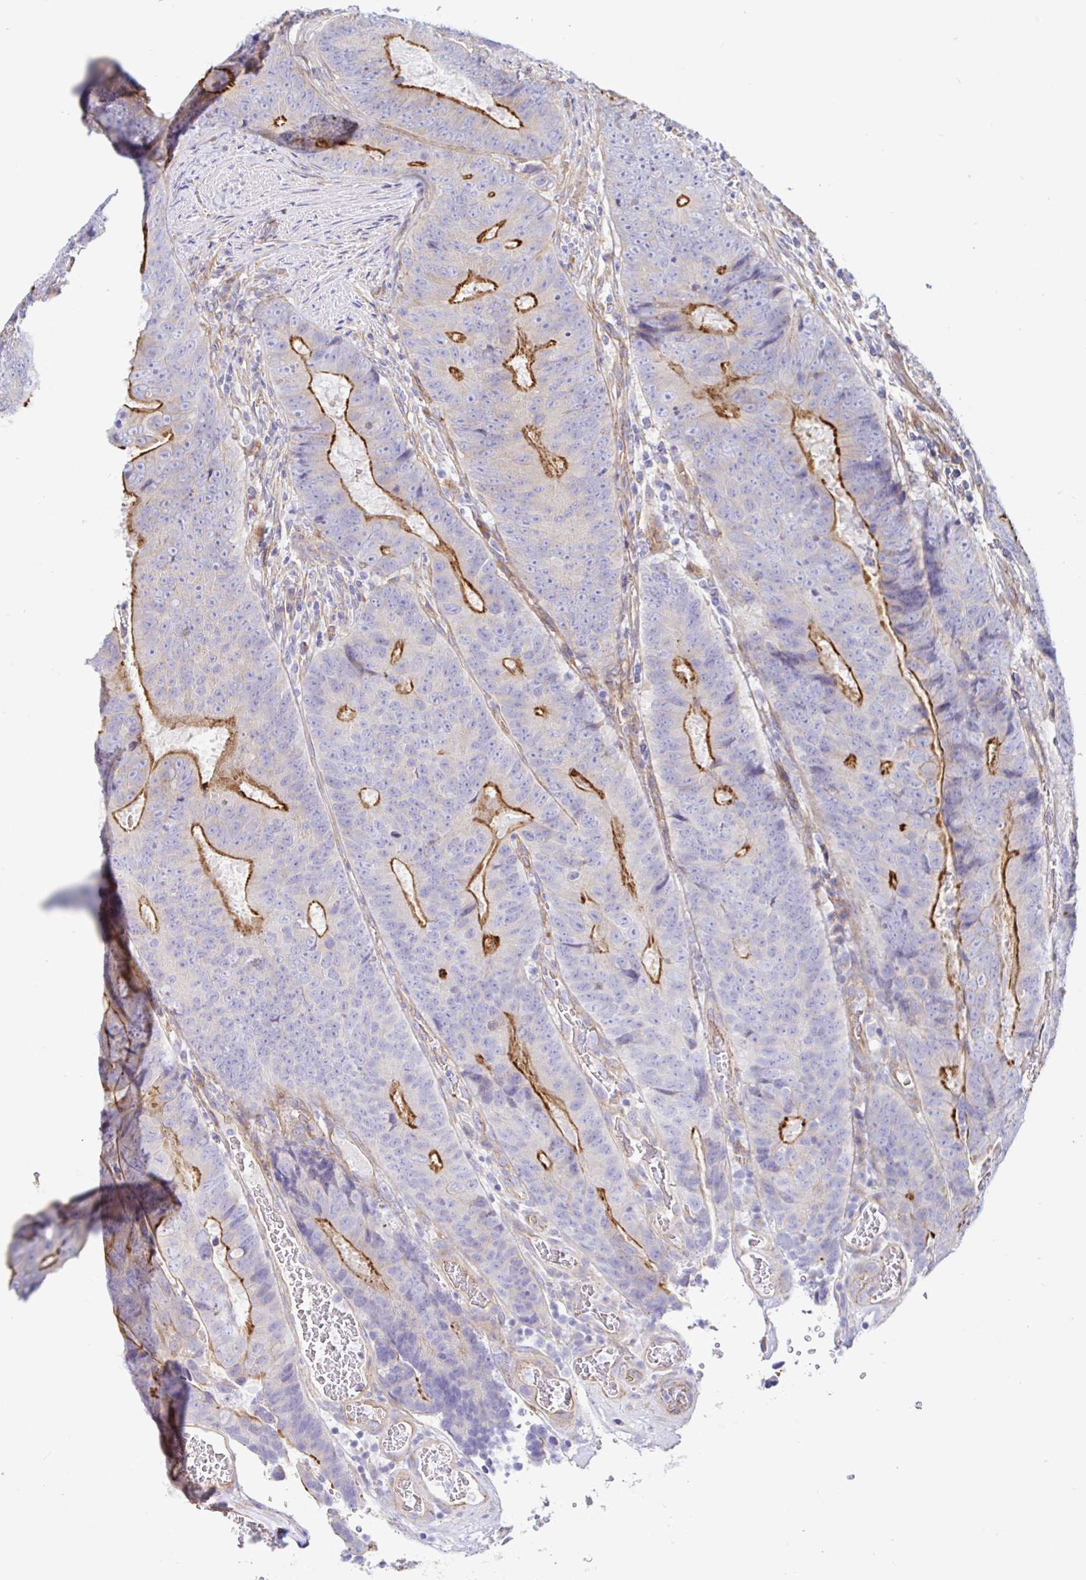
{"staining": {"intensity": "strong", "quantity": "<25%", "location": "cytoplasmic/membranous"}, "tissue": "colorectal cancer", "cell_type": "Tumor cells", "image_type": "cancer", "snomed": [{"axis": "morphology", "description": "Adenocarcinoma, NOS"}, {"axis": "topography", "description": "Colon"}], "caption": "Strong cytoplasmic/membranous positivity is present in approximately <25% of tumor cells in adenocarcinoma (colorectal). (Stains: DAB (3,3'-diaminobenzidine) in brown, nuclei in blue, Microscopy: brightfield microscopy at high magnification).", "gene": "ARL4D", "patient": {"sex": "female", "age": 48}}